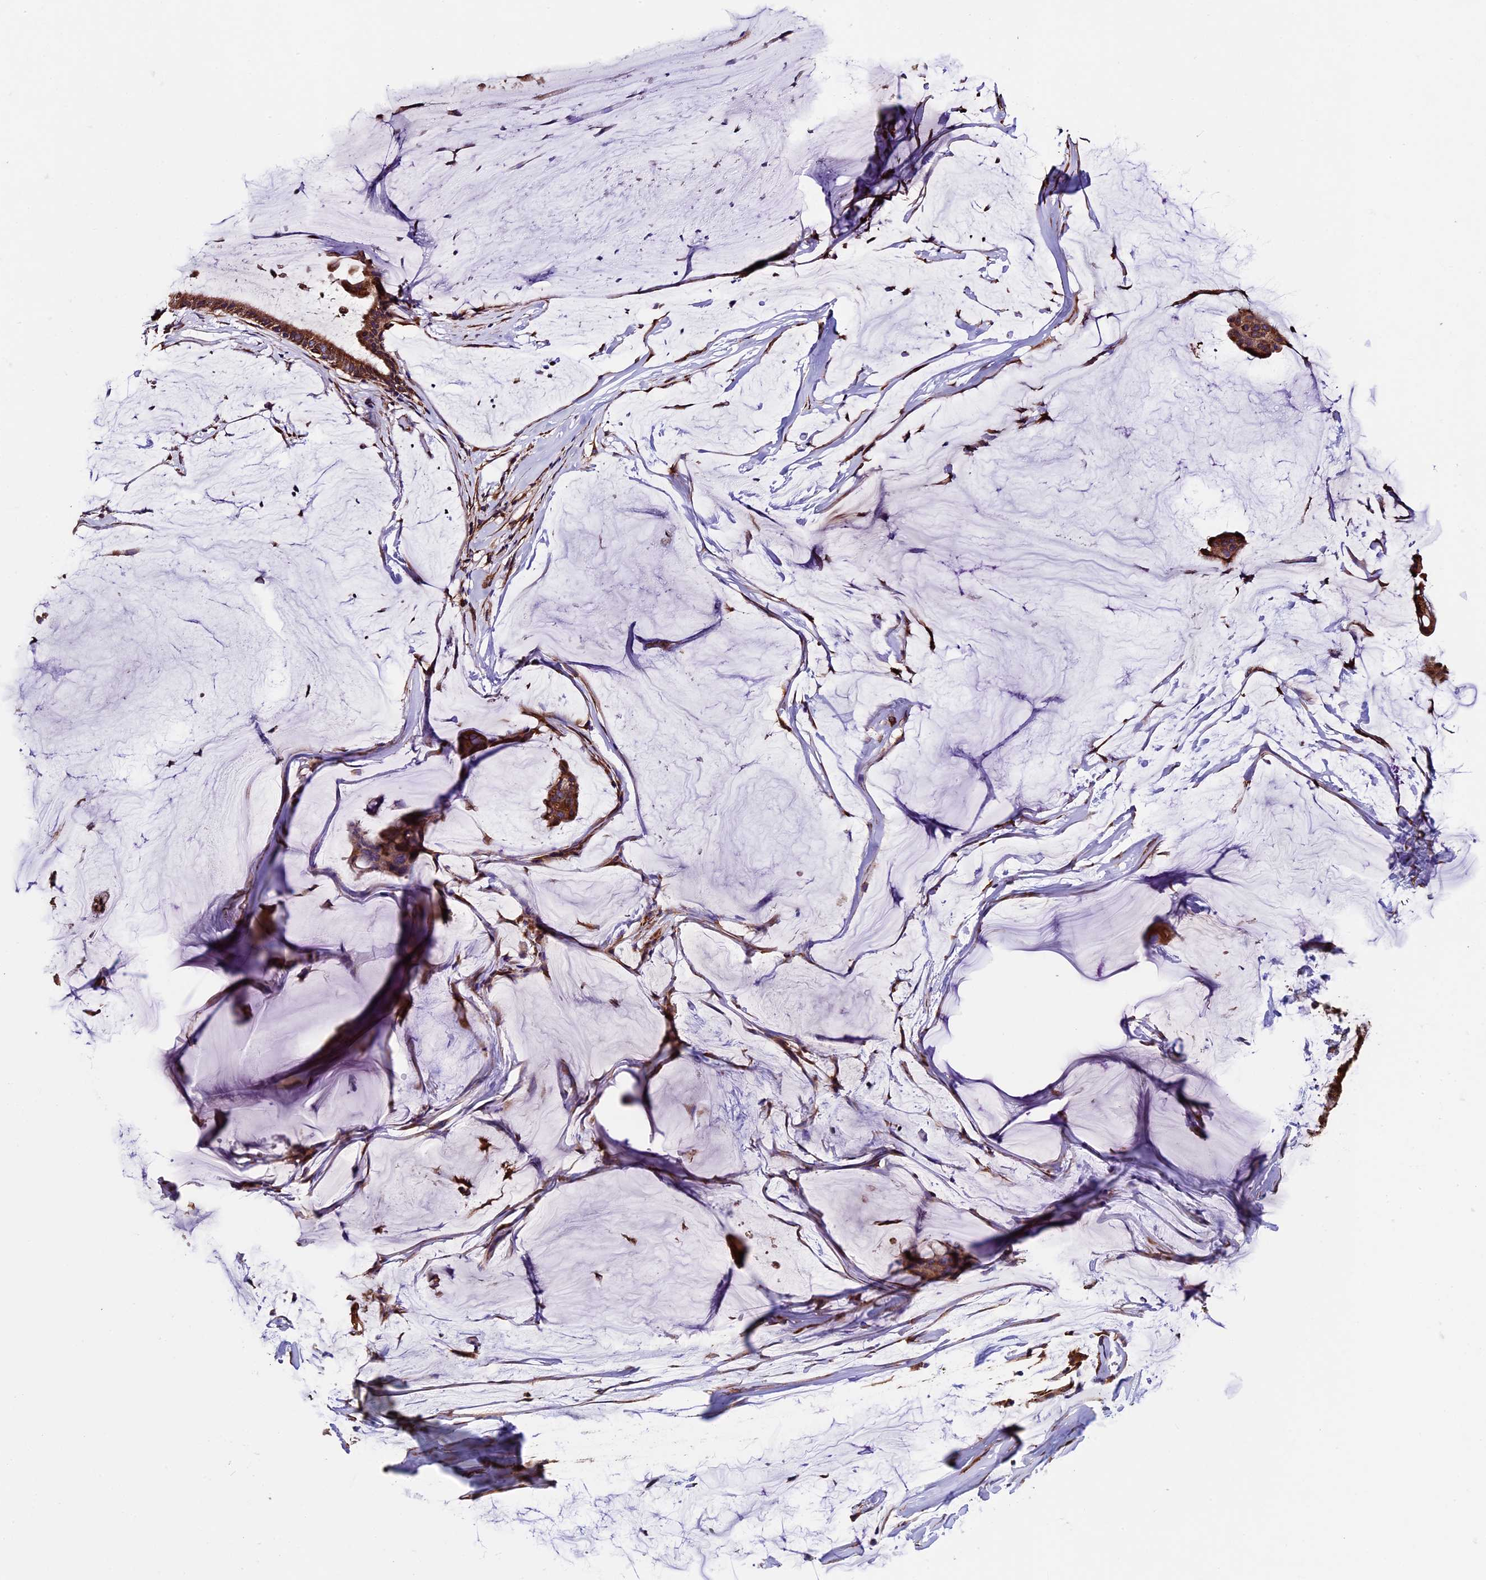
{"staining": {"intensity": "moderate", "quantity": ">75%", "location": "cytoplasmic/membranous"}, "tissue": "ovarian cancer", "cell_type": "Tumor cells", "image_type": "cancer", "snomed": [{"axis": "morphology", "description": "Cystadenocarcinoma, mucinous, NOS"}, {"axis": "topography", "description": "Ovary"}], "caption": "Human ovarian cancer stained with a brown dye shows moderate cytoplasmic/membranous positive expression in approximately >75% of tumor cells.", "gene": "BTBD3", "patient": {"sex": "female", "age": 73}}